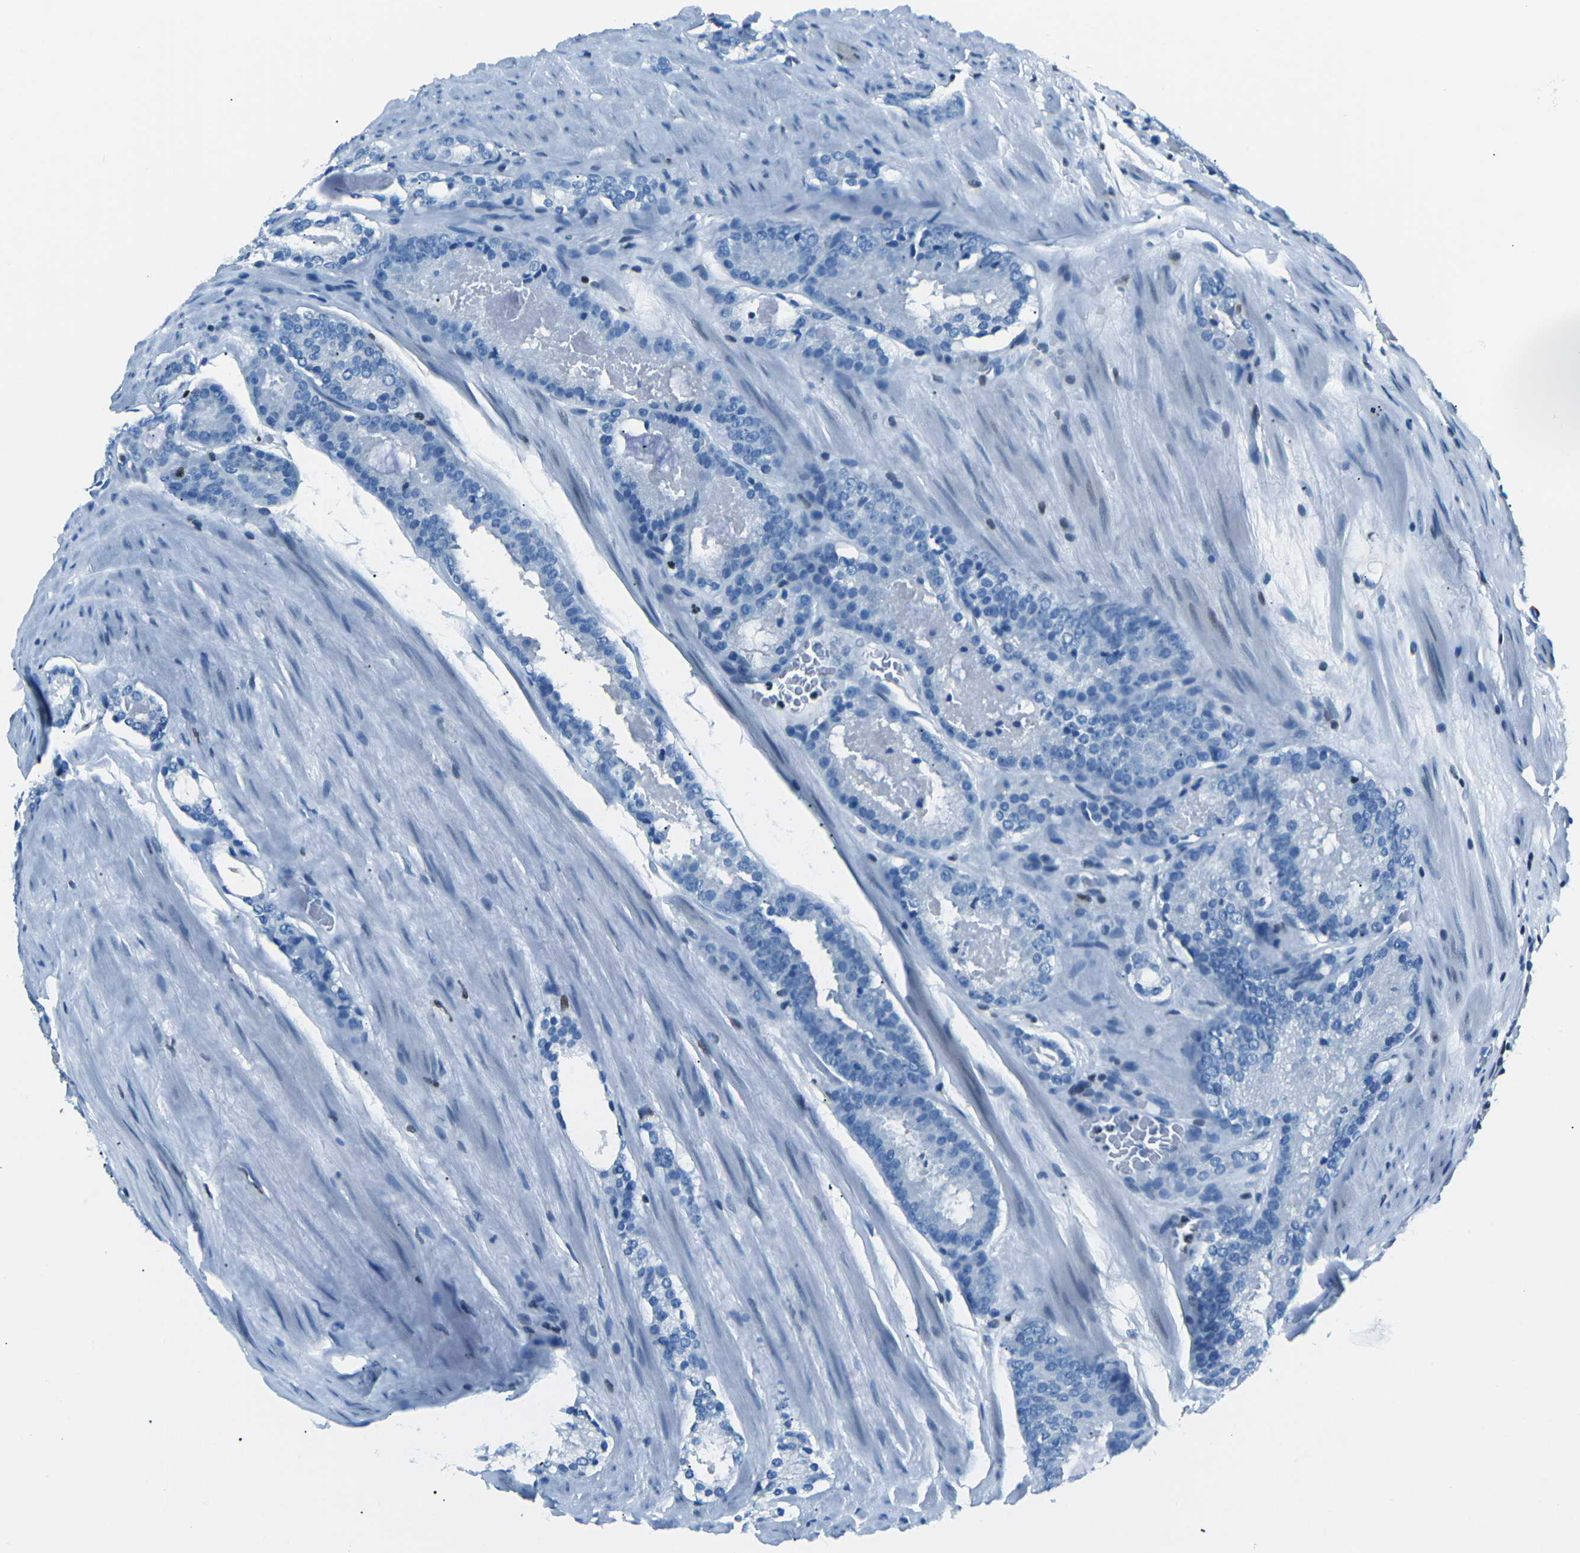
{"staining": {"intensity": "negative", "quantity": "none", "location": "none"}, "tissue": "prostate cancer", "cell_type": "Tumor cells", "image_type": "cancer", "snomed": [{"axis": "morphology", "description": "Adenocarcinoma, Low grade"}, {"axis": "topography", "description": "Prostate"}], "caption": "The photomicrograph demonstrates no staining of tumor cells in low-grade adenocarcinoma (prostate).", "gene": "CELF2", "patient": {"sex": "male", "age": 69}}